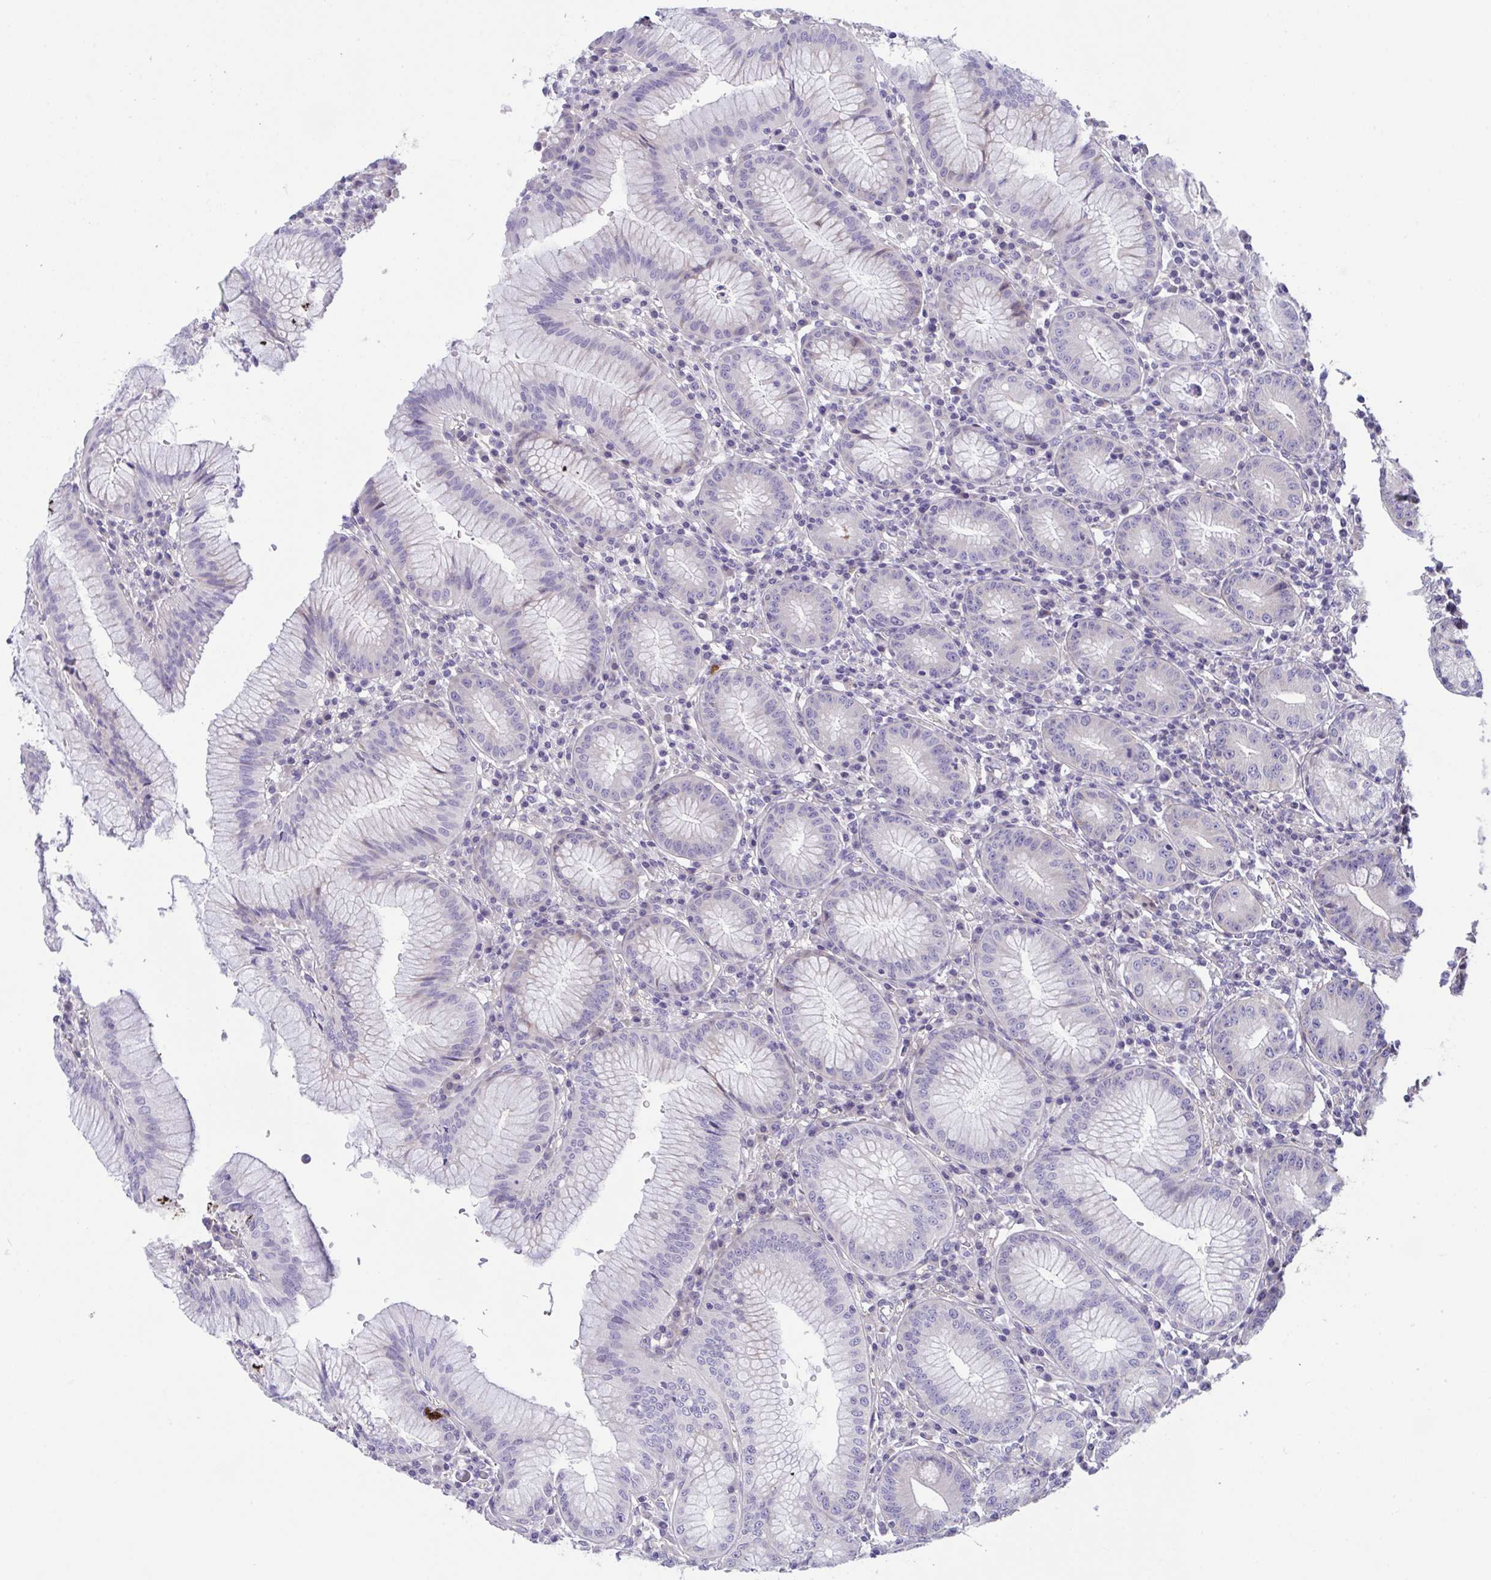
{"staining": {"intensity": "negative", "quantity": "none", "location": "none"}, "tissue": "stomach", "cell_type": "Glandular cells", "image_type": "normal", "snomed": [{"axis": "morphology", "description": "Normal tissue, NOS"}, {"axis": "topography", "description": "Stomach"}], "caption": "Immunohistochemistry of unremarkable human stomach exhibits no expression in glandular cells.", "gene": "RHOXF1", "patient": {"sex": "male", "age": 55}}